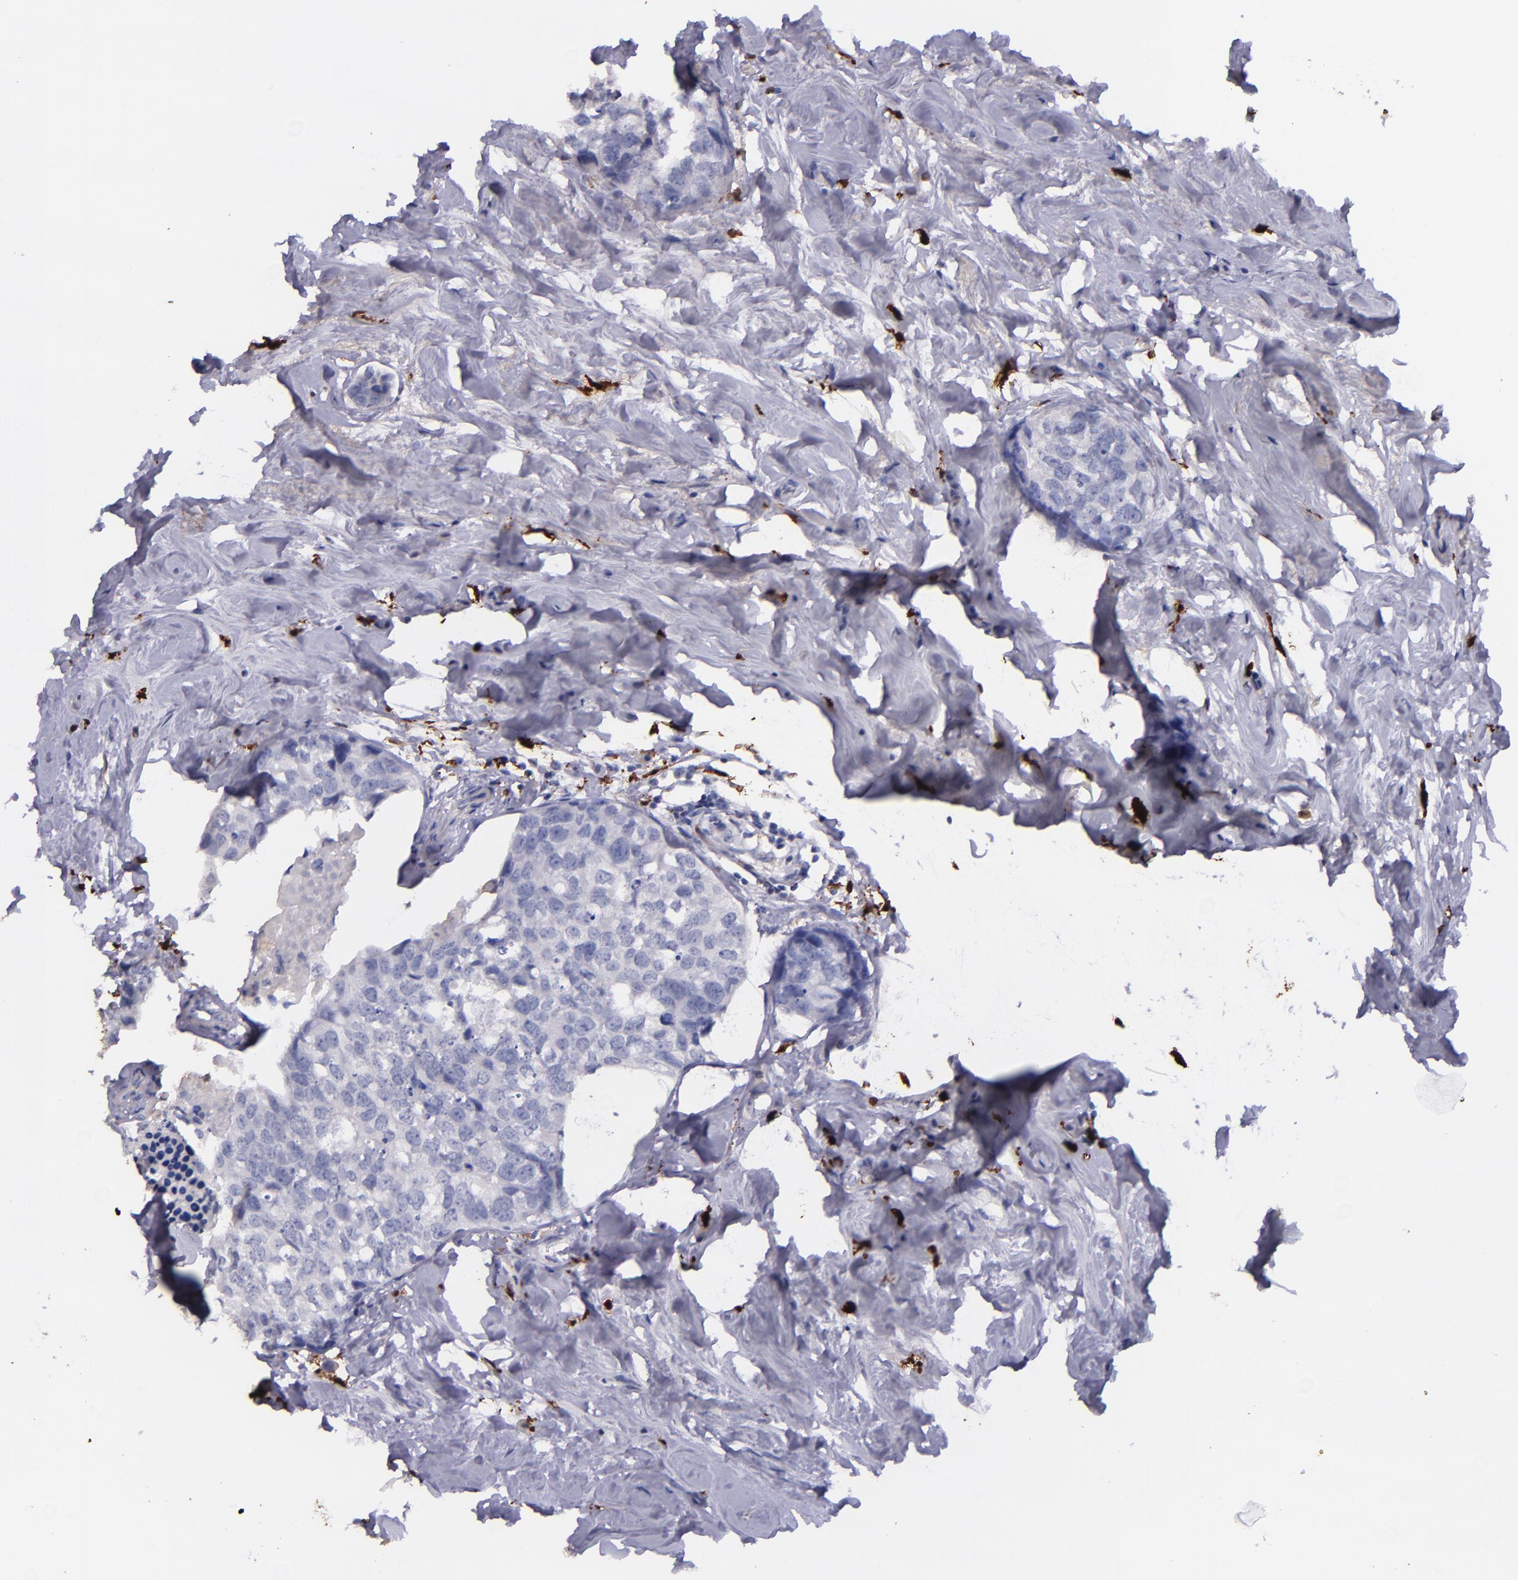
{"staining": {"intensity": "negative", "quantity": "none", "location": "none"}, "tissue": "breast cancer", "cell_type": "Tumor cells", "image_type": "cancer", "snomed": [{"axis": "morphology", "description": "Normal tissue, NOS"}, {"axis": "morphology", "description": "Duct carcinoma"}, {"axis": "topography", "description": "Breast"}], "caption": "A micrograph of breast cancer (infiltrating ductal carcinoma) stained for a protein shows no brown staining in tumor cells. (Brightfield microscopy of DAB immunohistochemistry at high magnification).", "gene": "F13A1", "patient": {"sex": "female", "age": 50}}